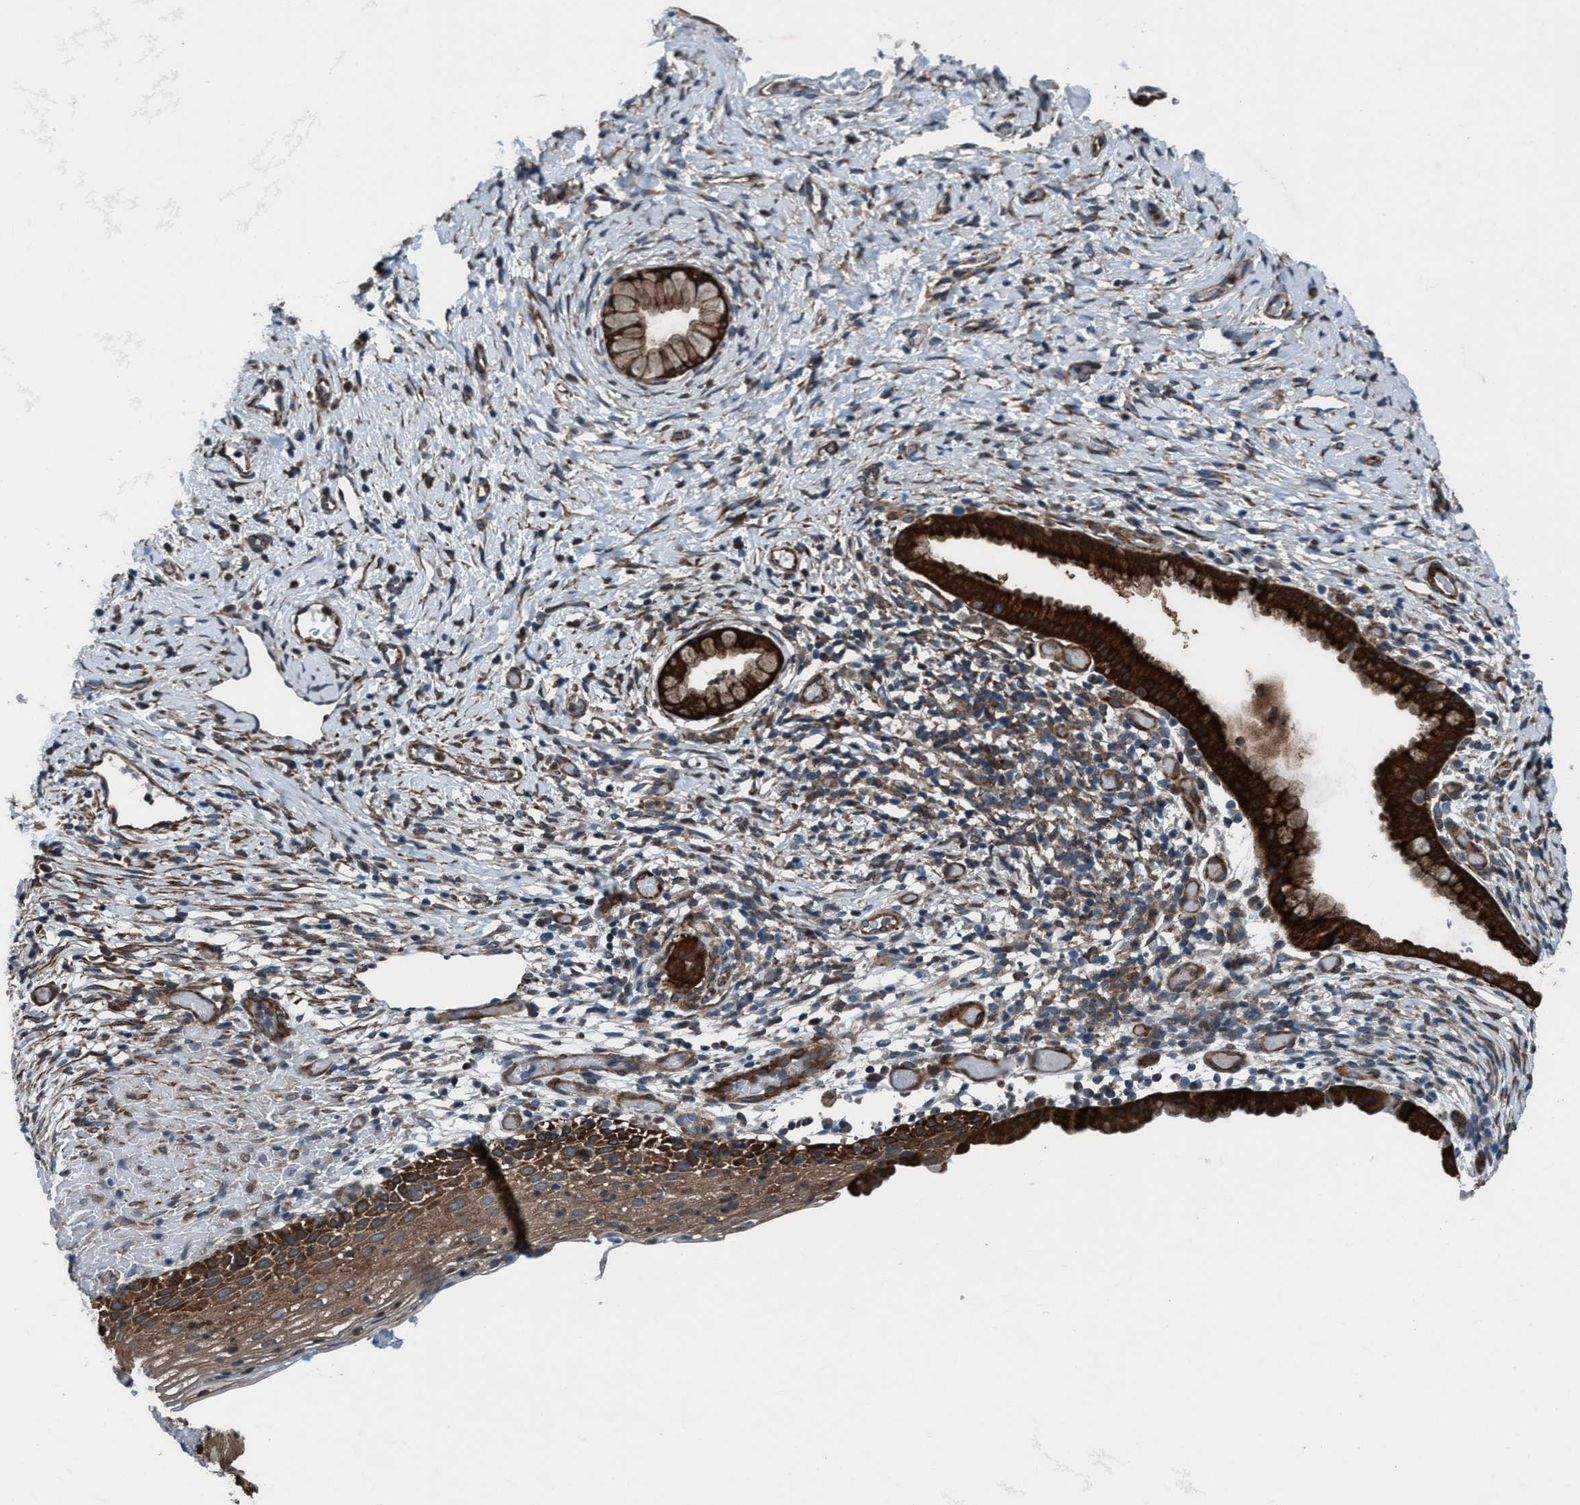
{"staining": {"intensity": "strong", "quantity": ">75%", "location": "cytoplasmic/membranous"}, "tissue": "cervix", "cell_type": "Glandular cells", "image_type": "normal", "snomed": [{"axis": "morphology", "description": "Normal tissue, NOS"}, {"axis": "topography", "description": "Cervix"}], "caption": "The image reveals immunohistochemical staining of unremarkable cervix. There is strong cytoplasmic/membranous positivity is seen in about >75% of glandular cells. (IHC, brightfield microscopy, high magnification).", "gene": "NMT1", "patient": {"sex": "female", "age": 72}}